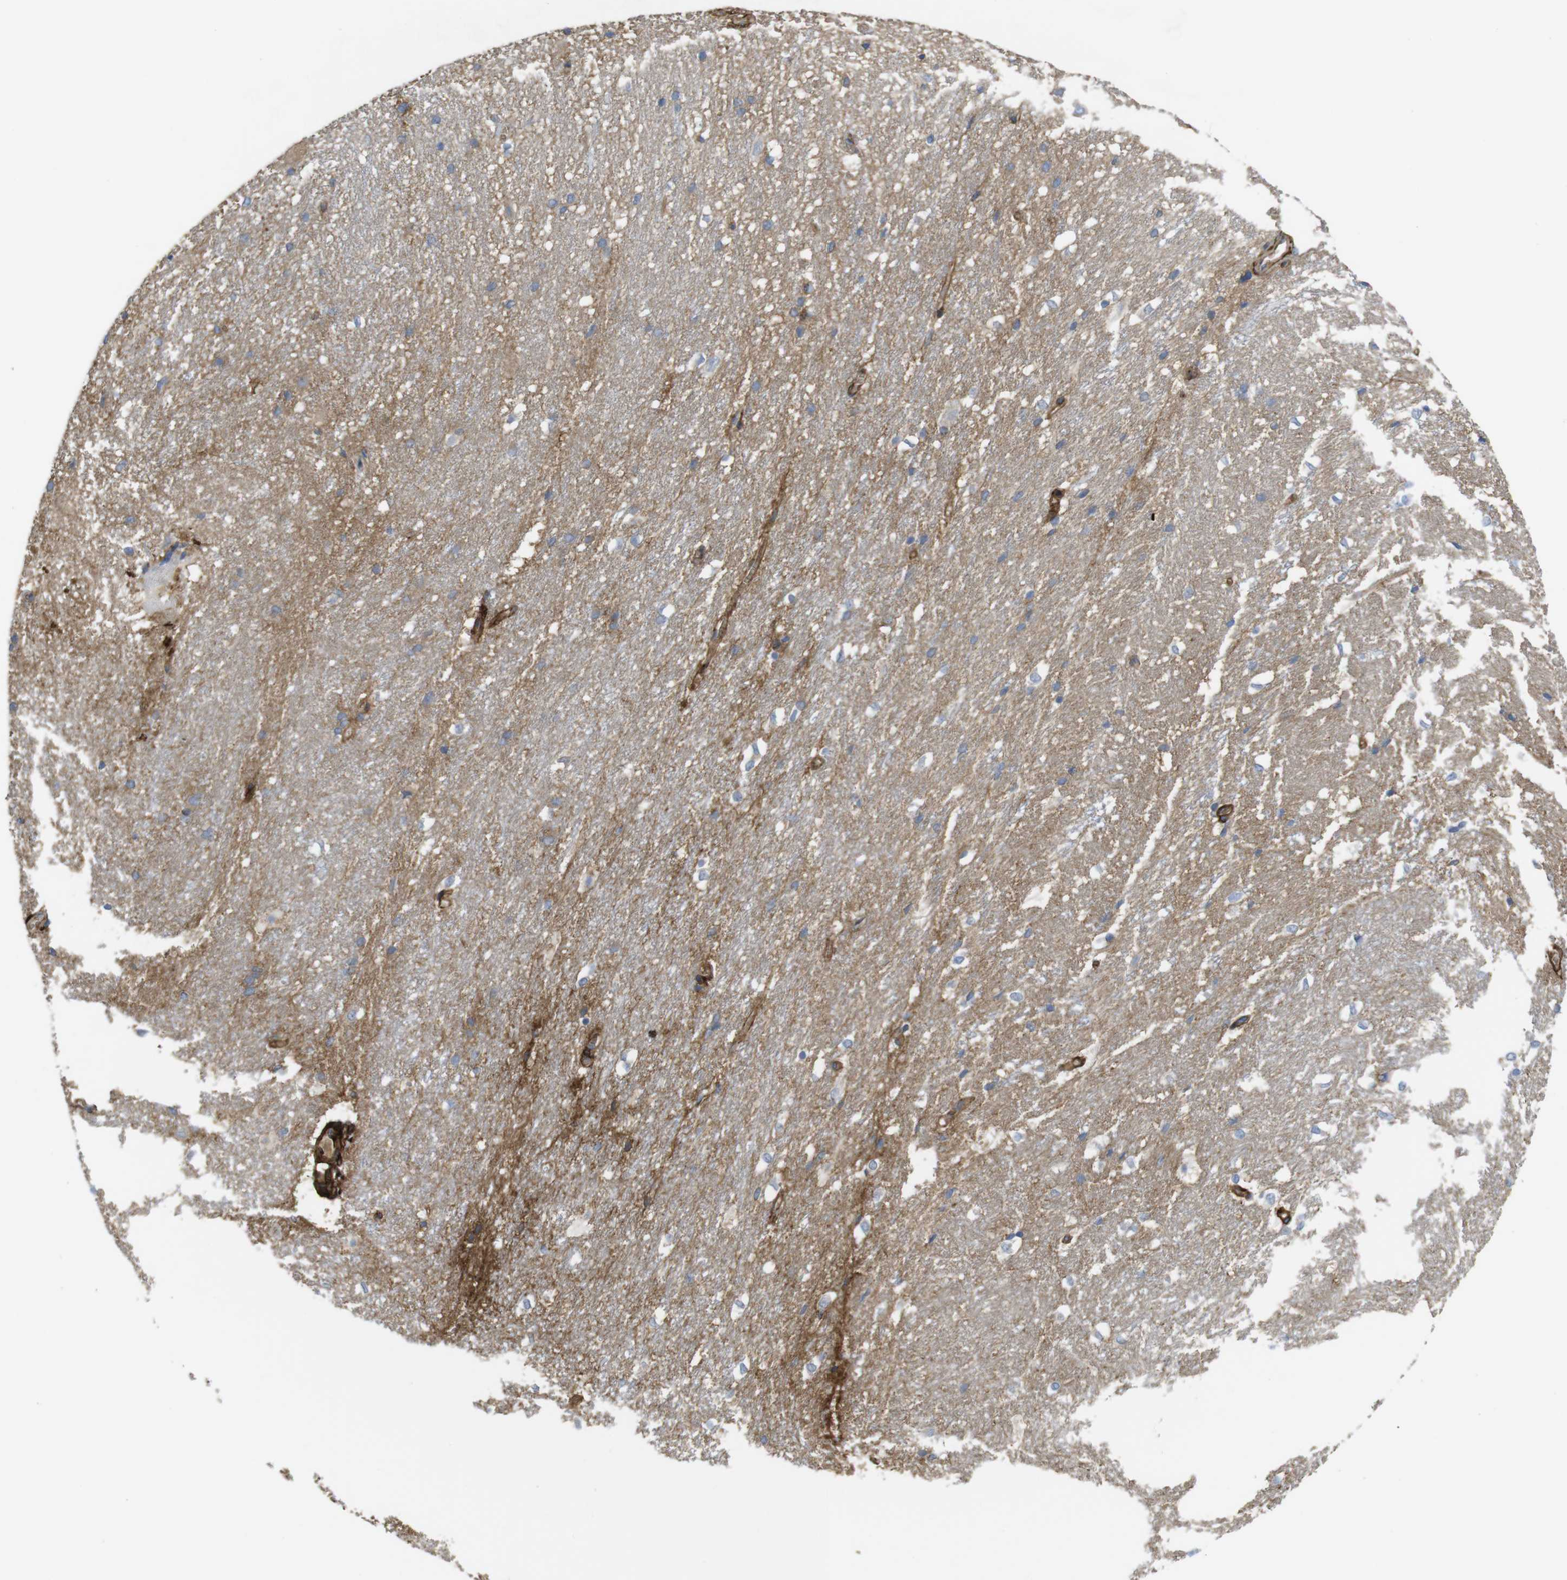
{"staining": {"intensity": "negative", "quantity": "none", "location": "none"}, "tissue": "hippocampus", "cell_type": "Glial cells", "image_type": "normal", "snomed": [{"axis": "morphology", "description": "Normal tissue, NOS"}, {"axis": "topography", "description": "Hippocampus"}], "caption": "Immunohistochemistry of benign hippocampus reveals no positivity in glial cells.", "gene": "CYBRD1", "patient": {"sex": "female", "age": 19}}